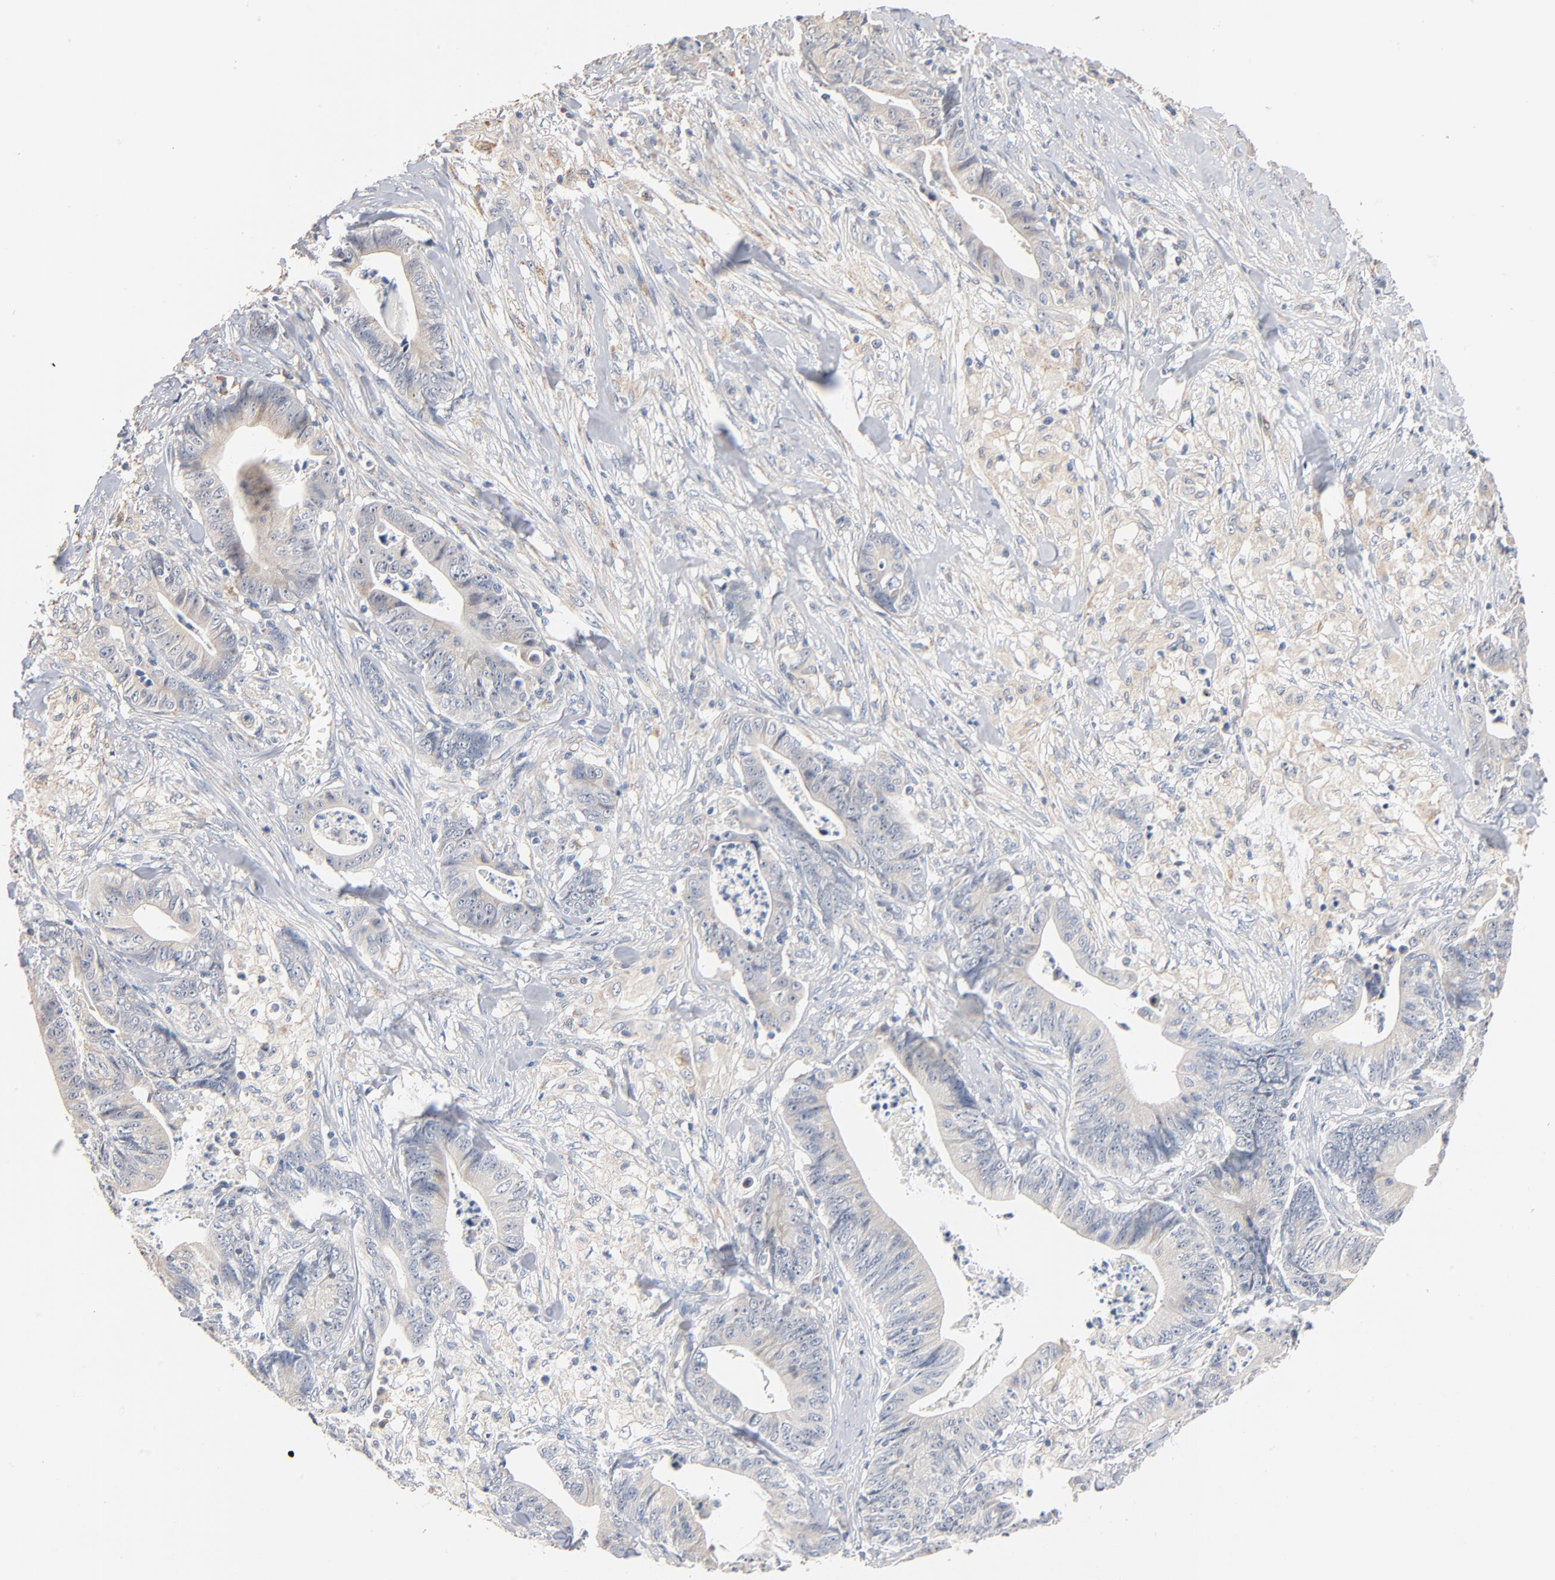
{"staining": {"intensity": "negative", "quantity": "none", "location": "none"}, "tissue": "stomach cancer", "cell_type": "Tumor cells", "image_type": "cancer", "snomed": [{"axis": "morphology", "description": "Adenocarcinoma, NOS"}, {"axis": "topography", "description": "Stomach, lower"}], "caption": "Protein analysis of stomach adenocarcinoma shows no significant staining in tumor cells. The staining was performed using DAB to visualize the protein expression in brown, while the nuclei were stained in blue with hematoxylin (Magnification: 20x).", "gene": "ZDHHC8", "patient": {"sex": "female", "age": 86}}